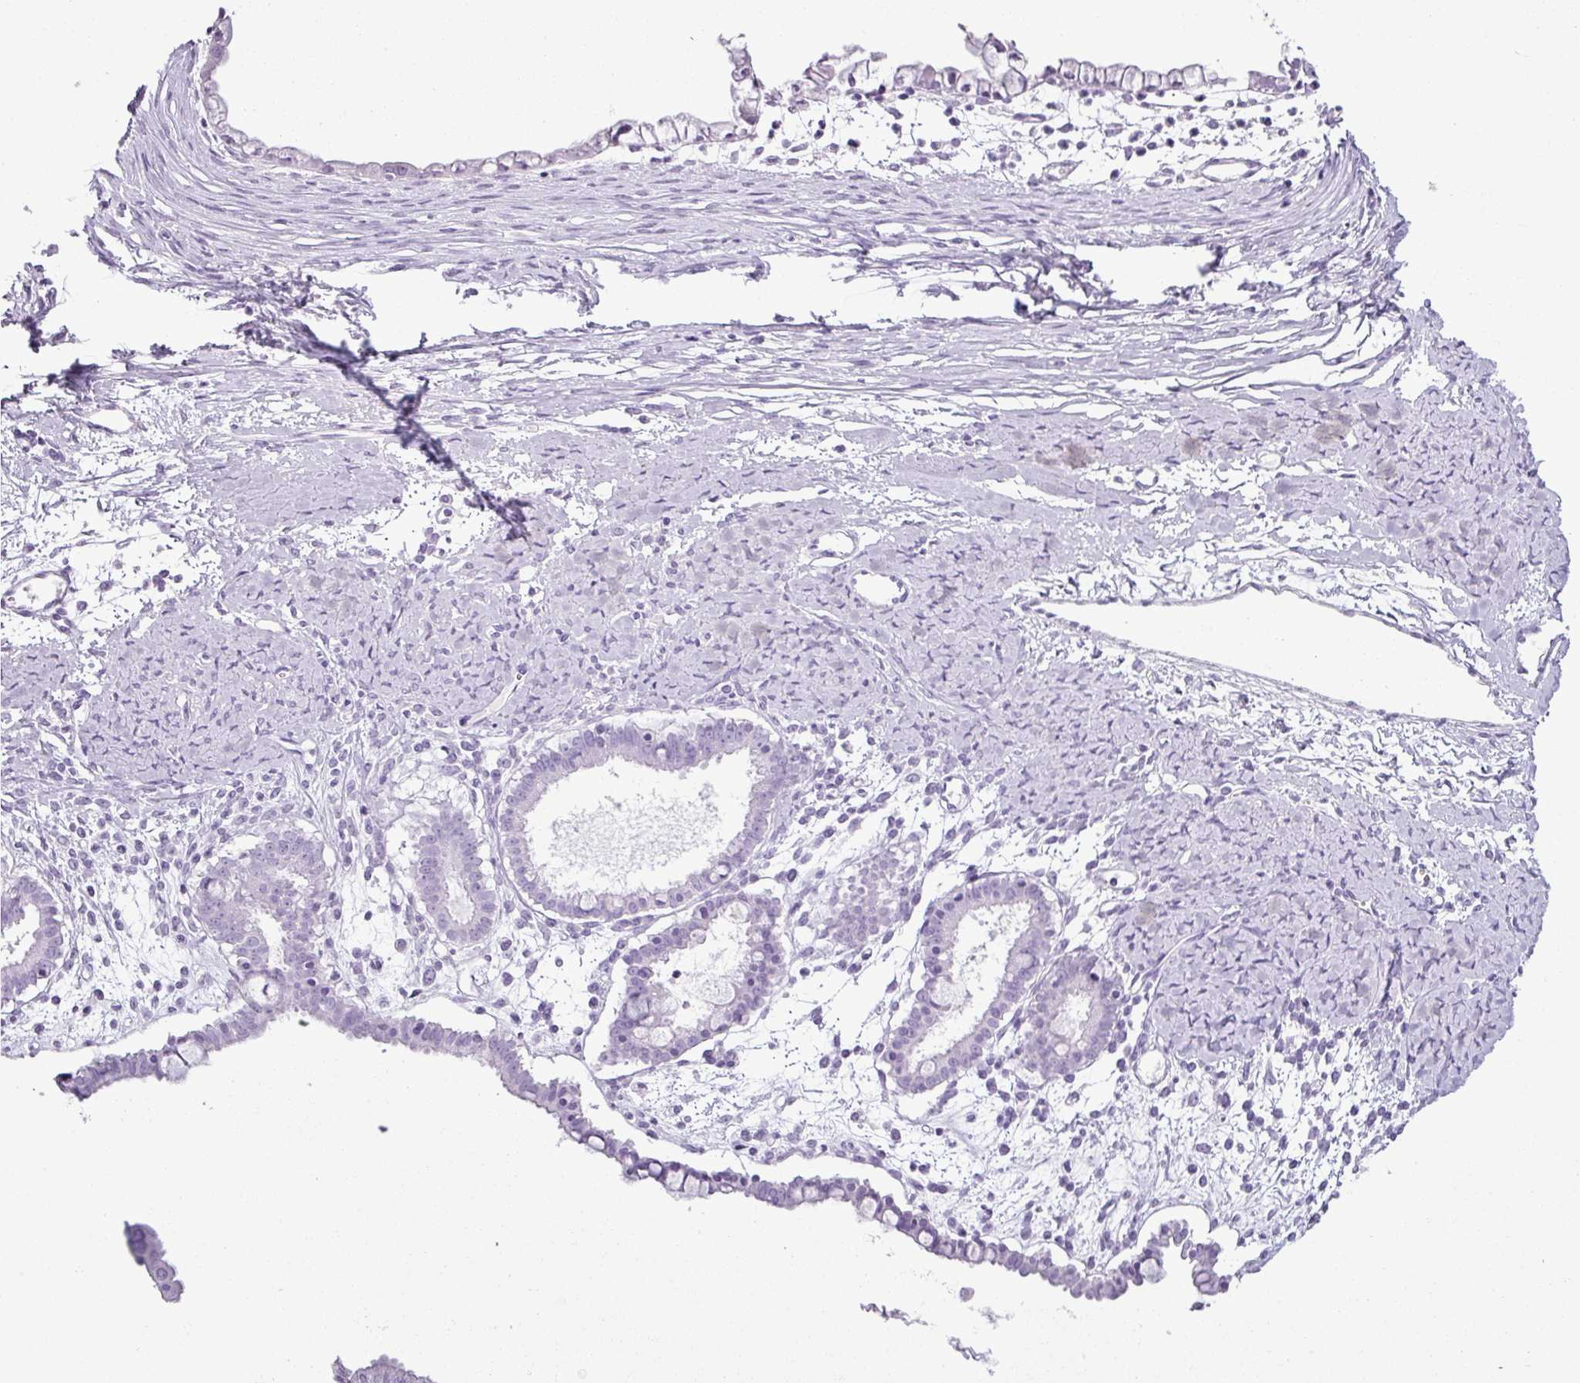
{"staining": {"intensity": "negative", "quantity": "none", "location": "none"}, "tissue": "ovarian cancer", "cell_type": "Tumor cells", "image_type": "cancer", "snomed": [{"axis": "morphology", "description": "Cystadenocarcinoma, mucinous, NOS"}, {"axis": "topography", "description": "Ovary"}], "caption": "Tumor cells are negative for protein expression in human ovarian cancer. (Stains: DAB (3,3'-diaminobenzidine) immunohistochemistry with hematoxylin counter stain, Microscopy: brightfield microscopy at high magnification).", "gene": "SCT", "patient": {"sex": "female", "age": 61}}